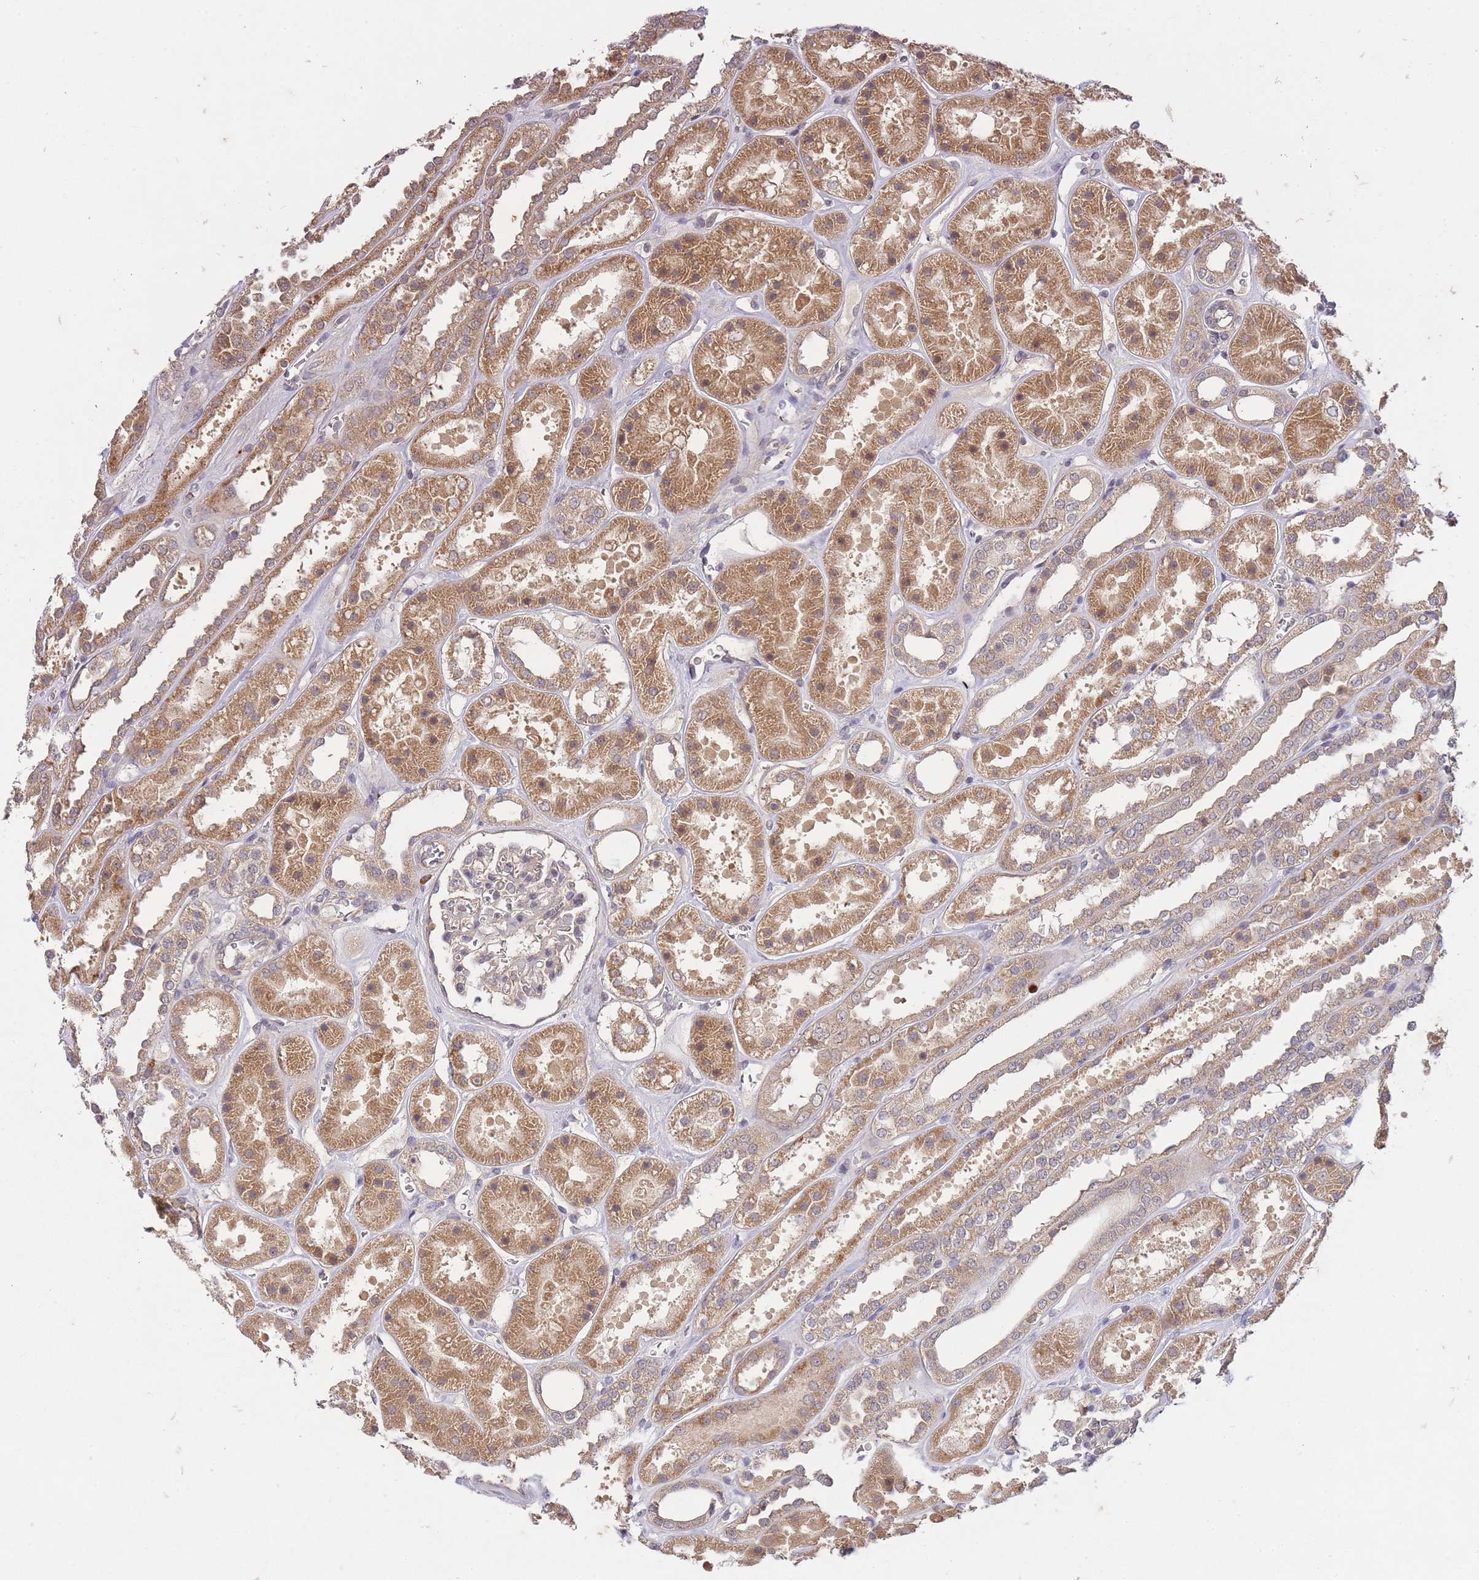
{"staining": {"intensity": "negative", "quantity": "none", "location": "none"}, "tissue": "kidney", "cell_type": "Cells in glomeruli", "image_type": "normal", "snomed": [{"axis": "morphology", "description": "Normal tissue, NOS"}, {"axis": "topography", "description": "Kidney"}], "caption": "Immunohistochemical staining of unremarkable human kidney displays no significant expression in cells in glomeruli. (Brightfield microscopy of DAB immunohistochemistry at high magnification).", "gene": "SMC6", "patient": {"sex": "female", "age": 41}}